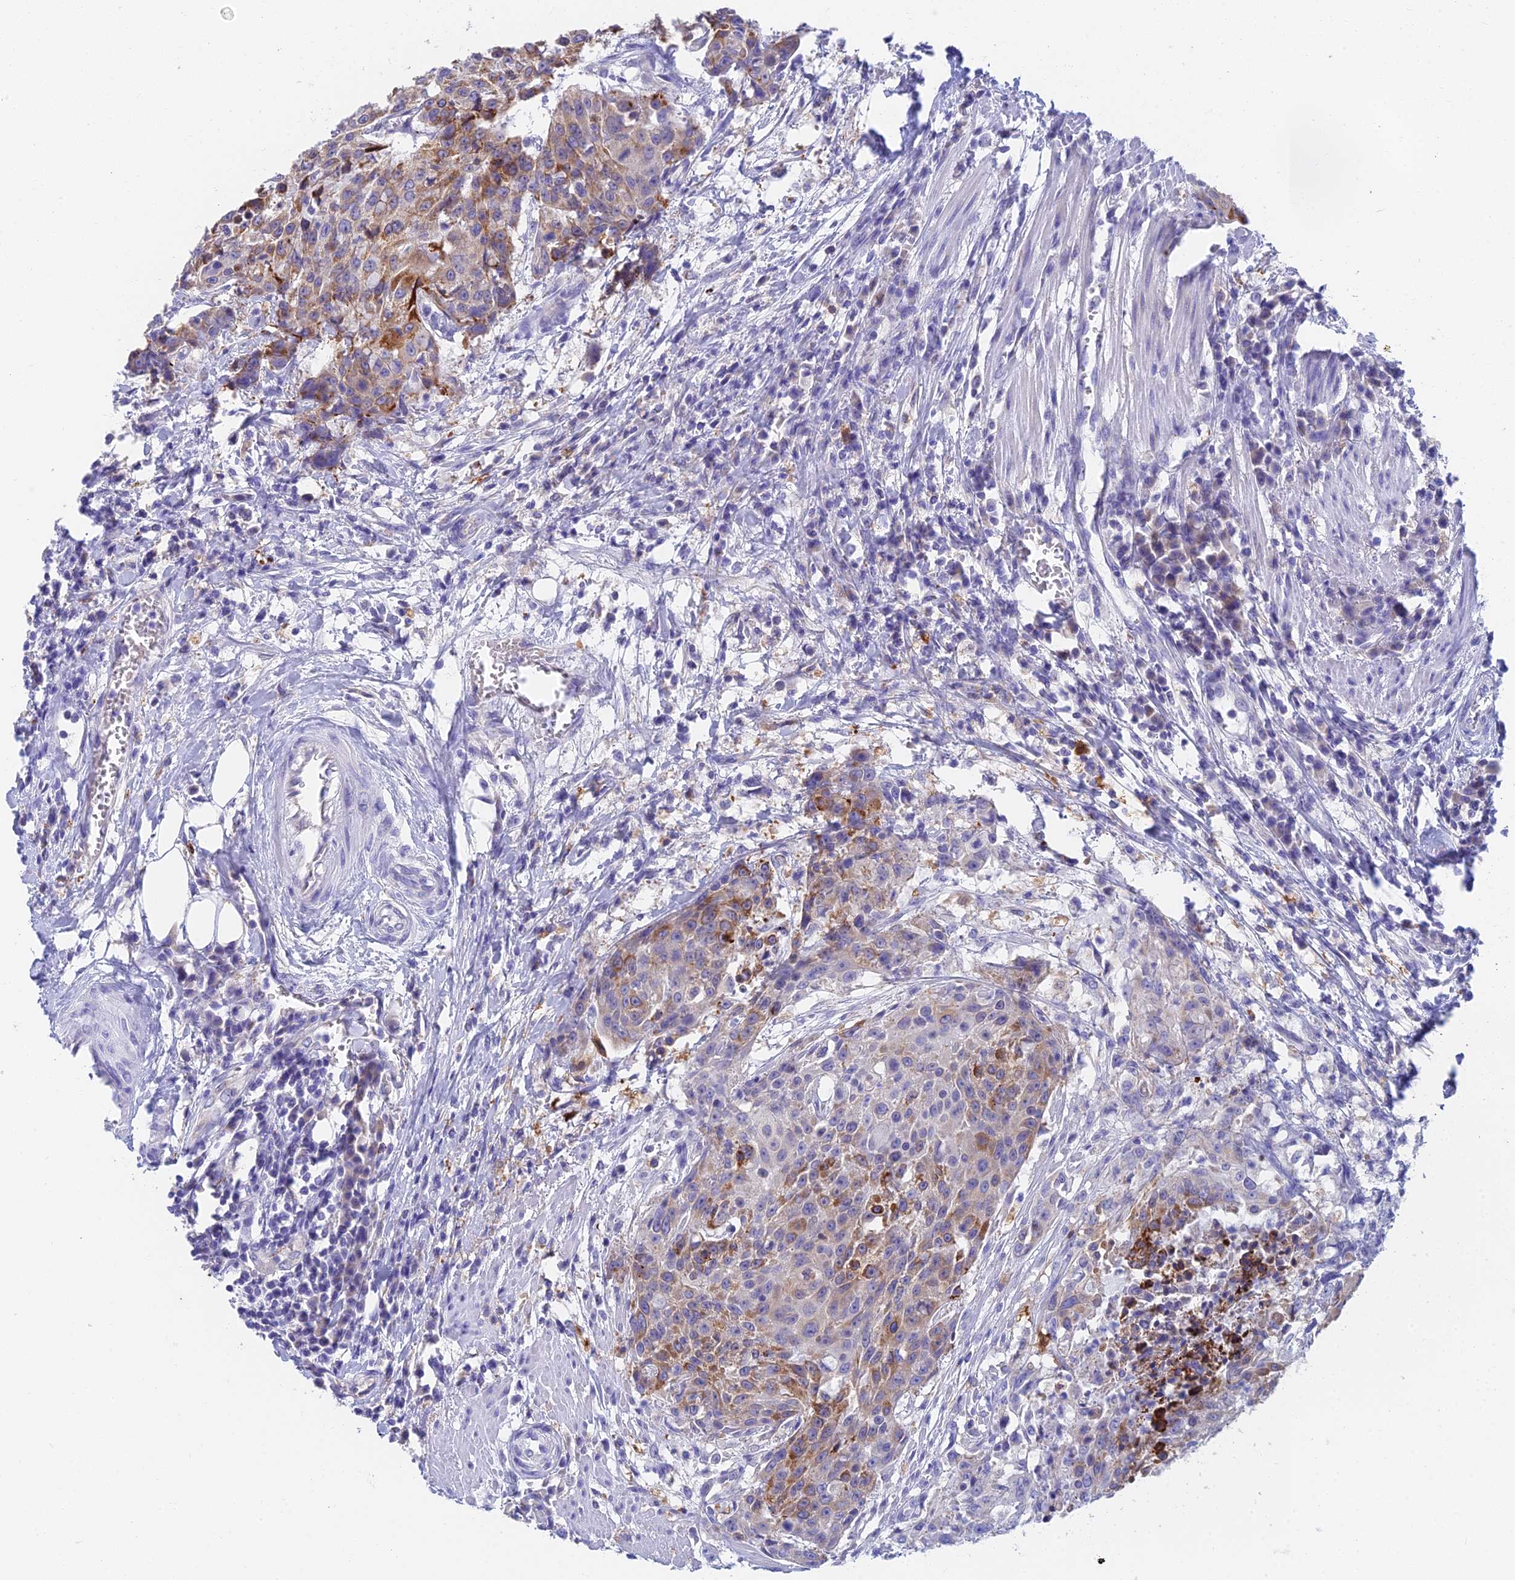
{"staining": {"intensity": "moderate", "quantity": "25%-75%", "location": "cytoplasmic/membranous"}, "tissue": "urothelial cancer", "cell_type": "Tumor cells", "image_type": "cancer", "snomed": [{"axis": "morphology", "description": "Urothelial carcinoma, High grade"}, {"axis": "topography", "description": "Urinary bladder"}], "caption": "An image showing moderate cytoplasmic/membranous staining in approximately 25%-75% of tumor cells in urothelial carcinoma (high-grade), as visualized by brown immunohistochemical staining.", "gene": "ADAMTS13", "patient": {"sex": "female", "age": 63}}